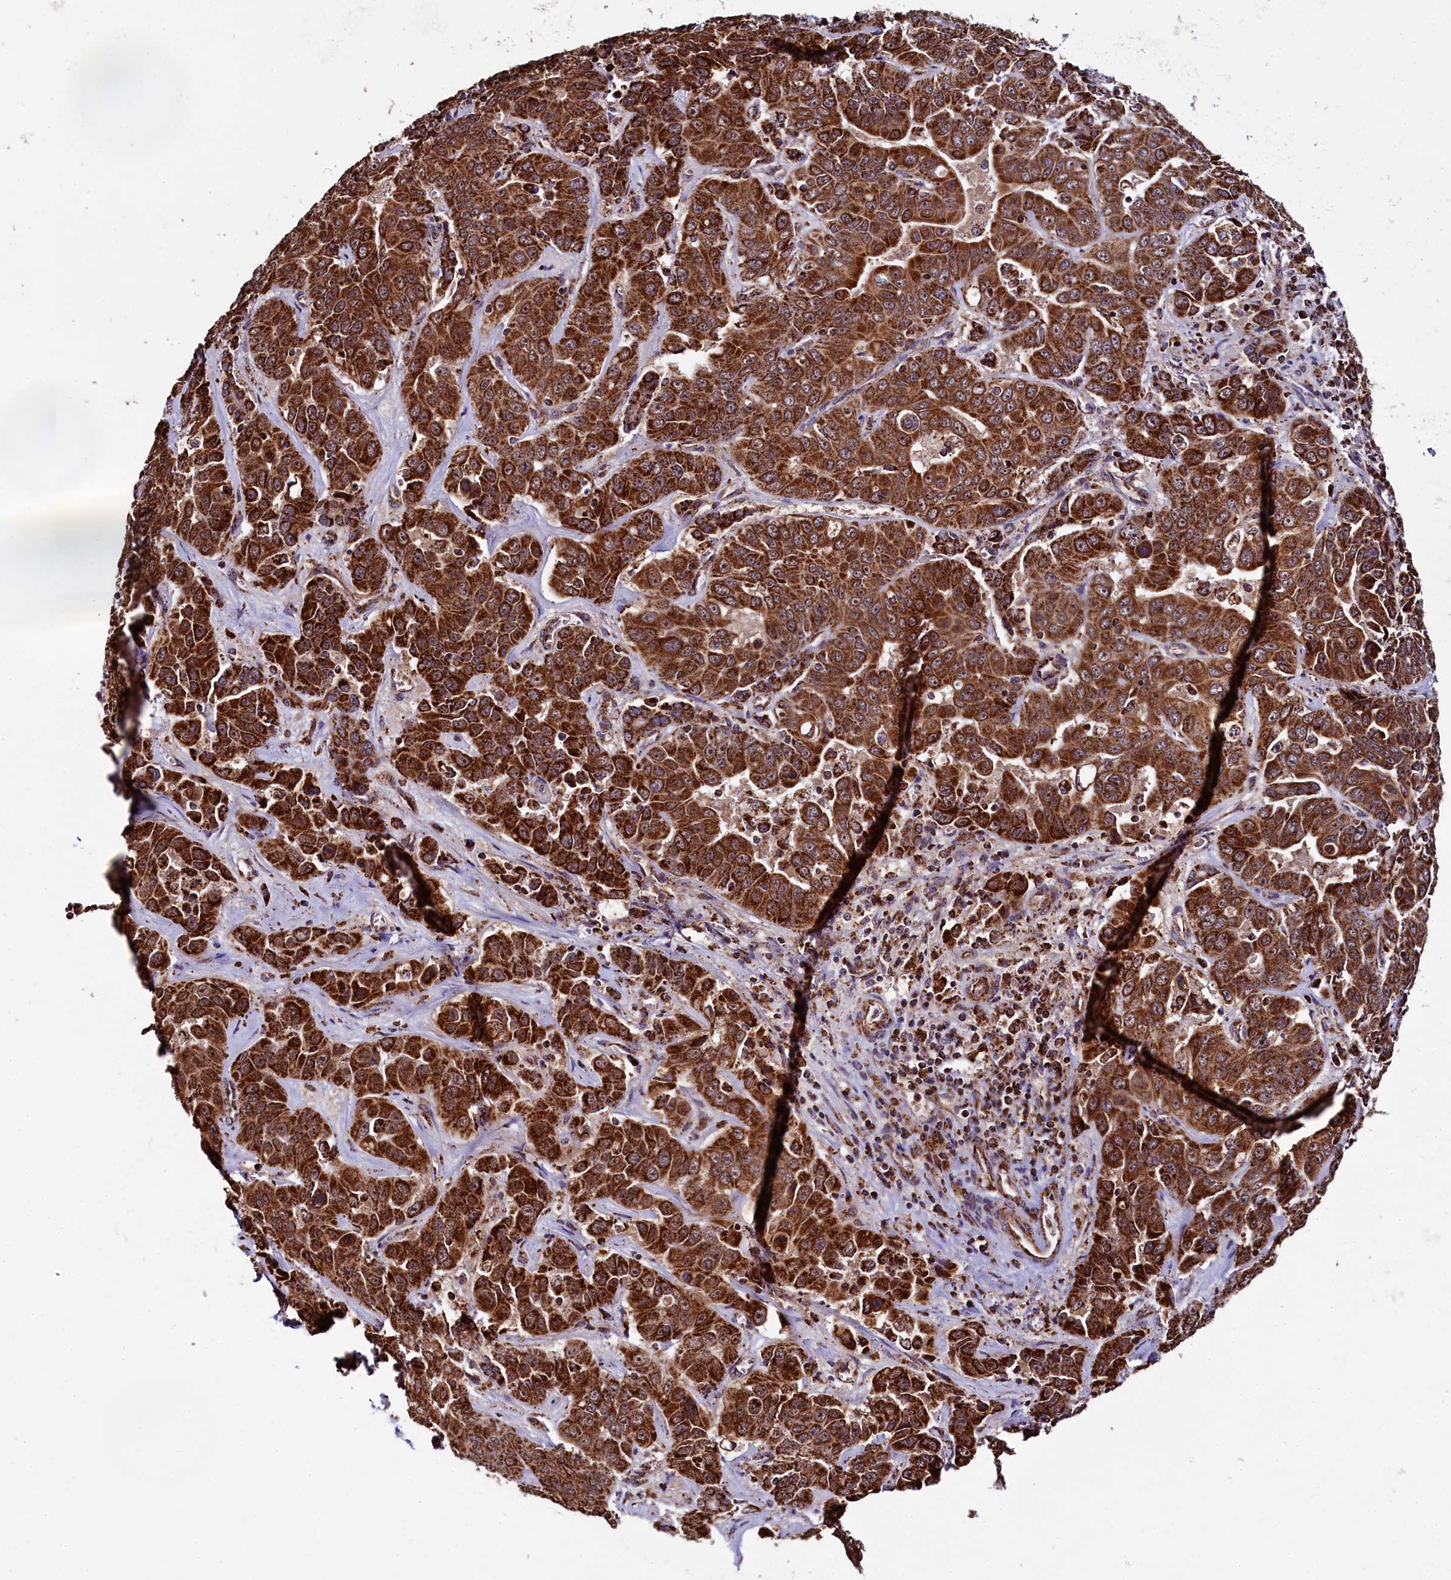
{"staining": {"intensity": "strong", "quantity": ">75%", "location": "cytoplasmic/membranous"}, "tissue": "liver cancer", "cell_type": "Tumor cells", "image_type": "cancer", "snomed": [{"axis": "morphology", "description": "Cholangiocarcinoma"}, {"axis": "topography", "description": "Liver"}], "caption": "DAB immunohistochemical staining of liver cancer demonstrates strong cytoplasmic/membranous protein positivity in about >75% of tumor cells.", "gene": "KLC2", "patient": {"sex": "female", "age": 52}}